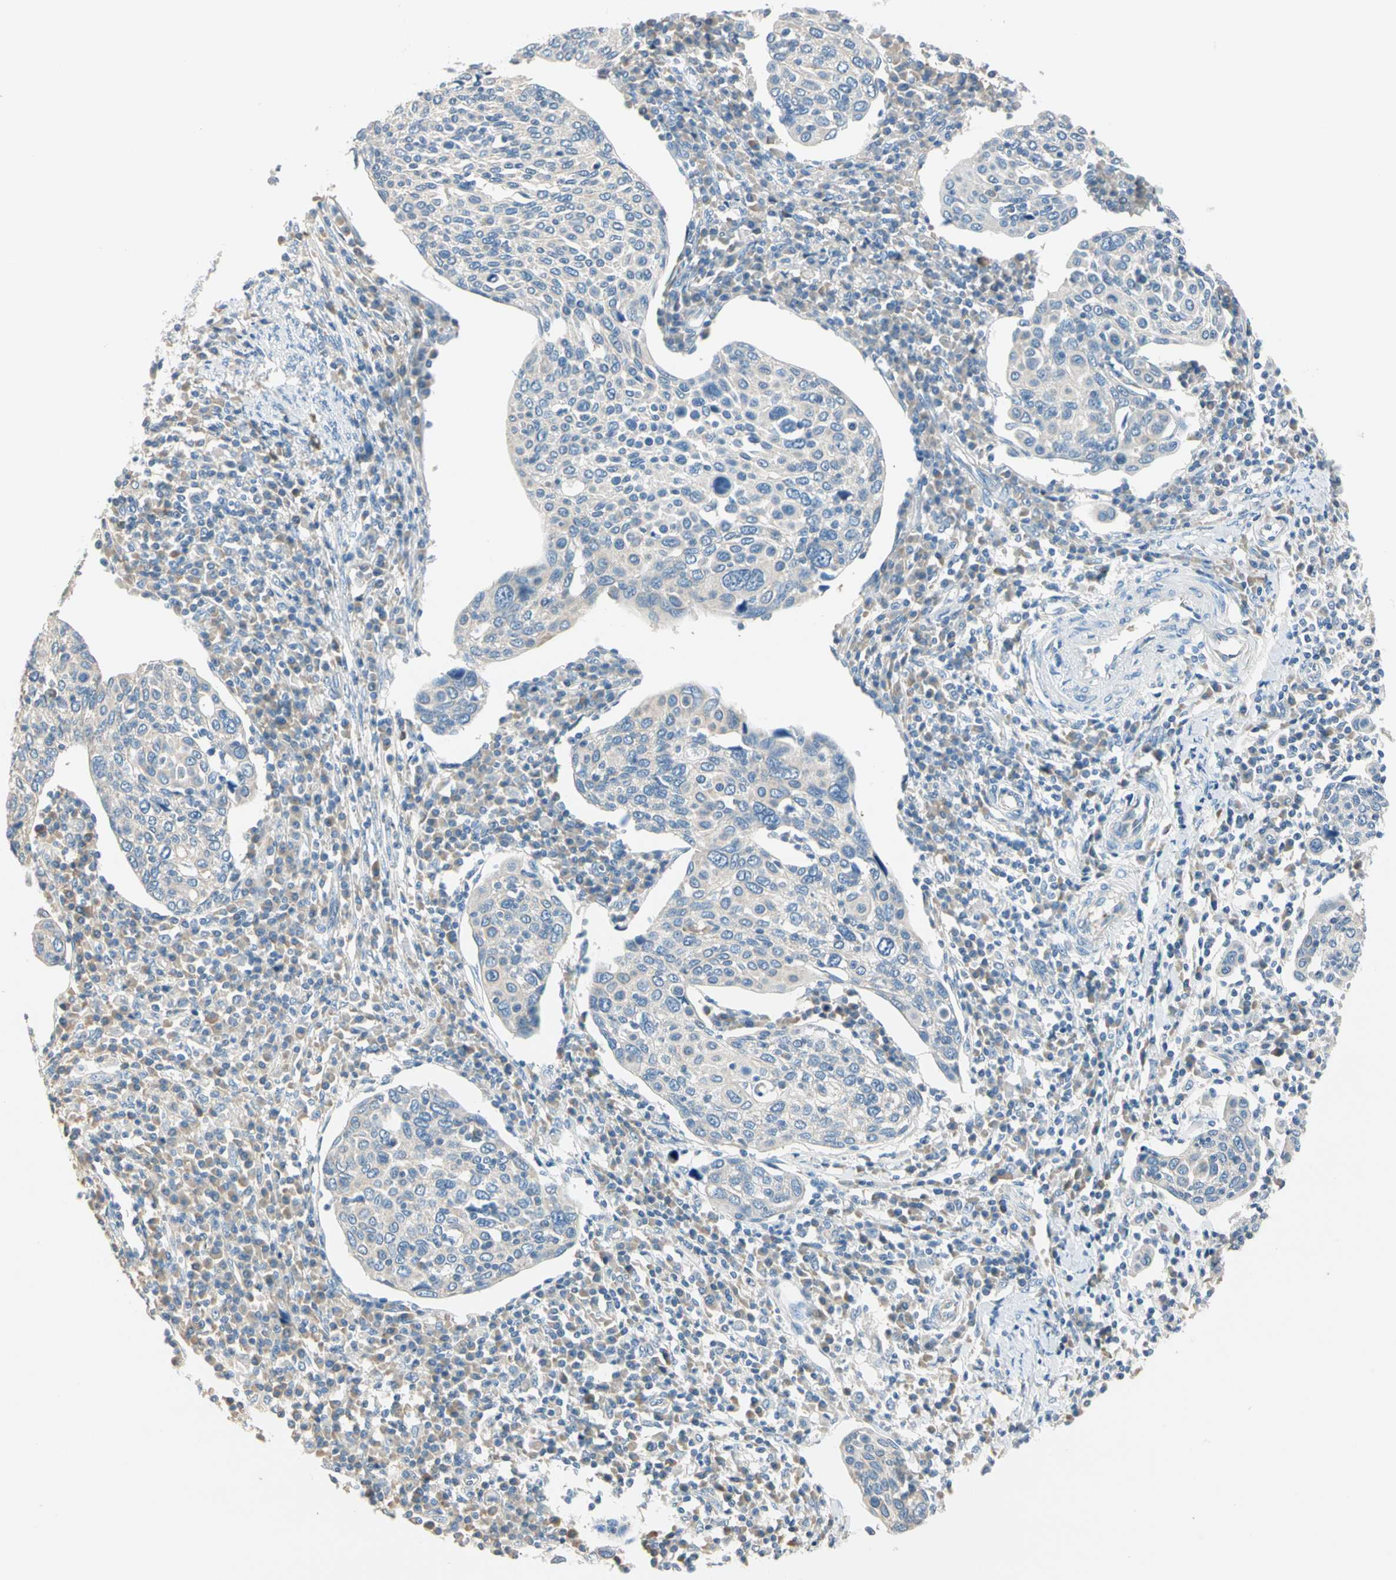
{"staining": {"intensity": "negative", "quantity": "none", "location": "none"}, "tissue": "cervical cancer", "cell_type": "Tumor cells", "image_type": "cancer", "snomed": [{"axis": "morphology", "description": "Squamous cell carcinoma, NOS"}, {"axis": "topography", "description": "Cervix"}], "caption": "Cervical cancer was stained to show a protein in brown. There is no significant expression in tumor cells. Nuclei are stained in blue.", "gene": "GPR153", "patient": {"sex": "female", "age": 40}}